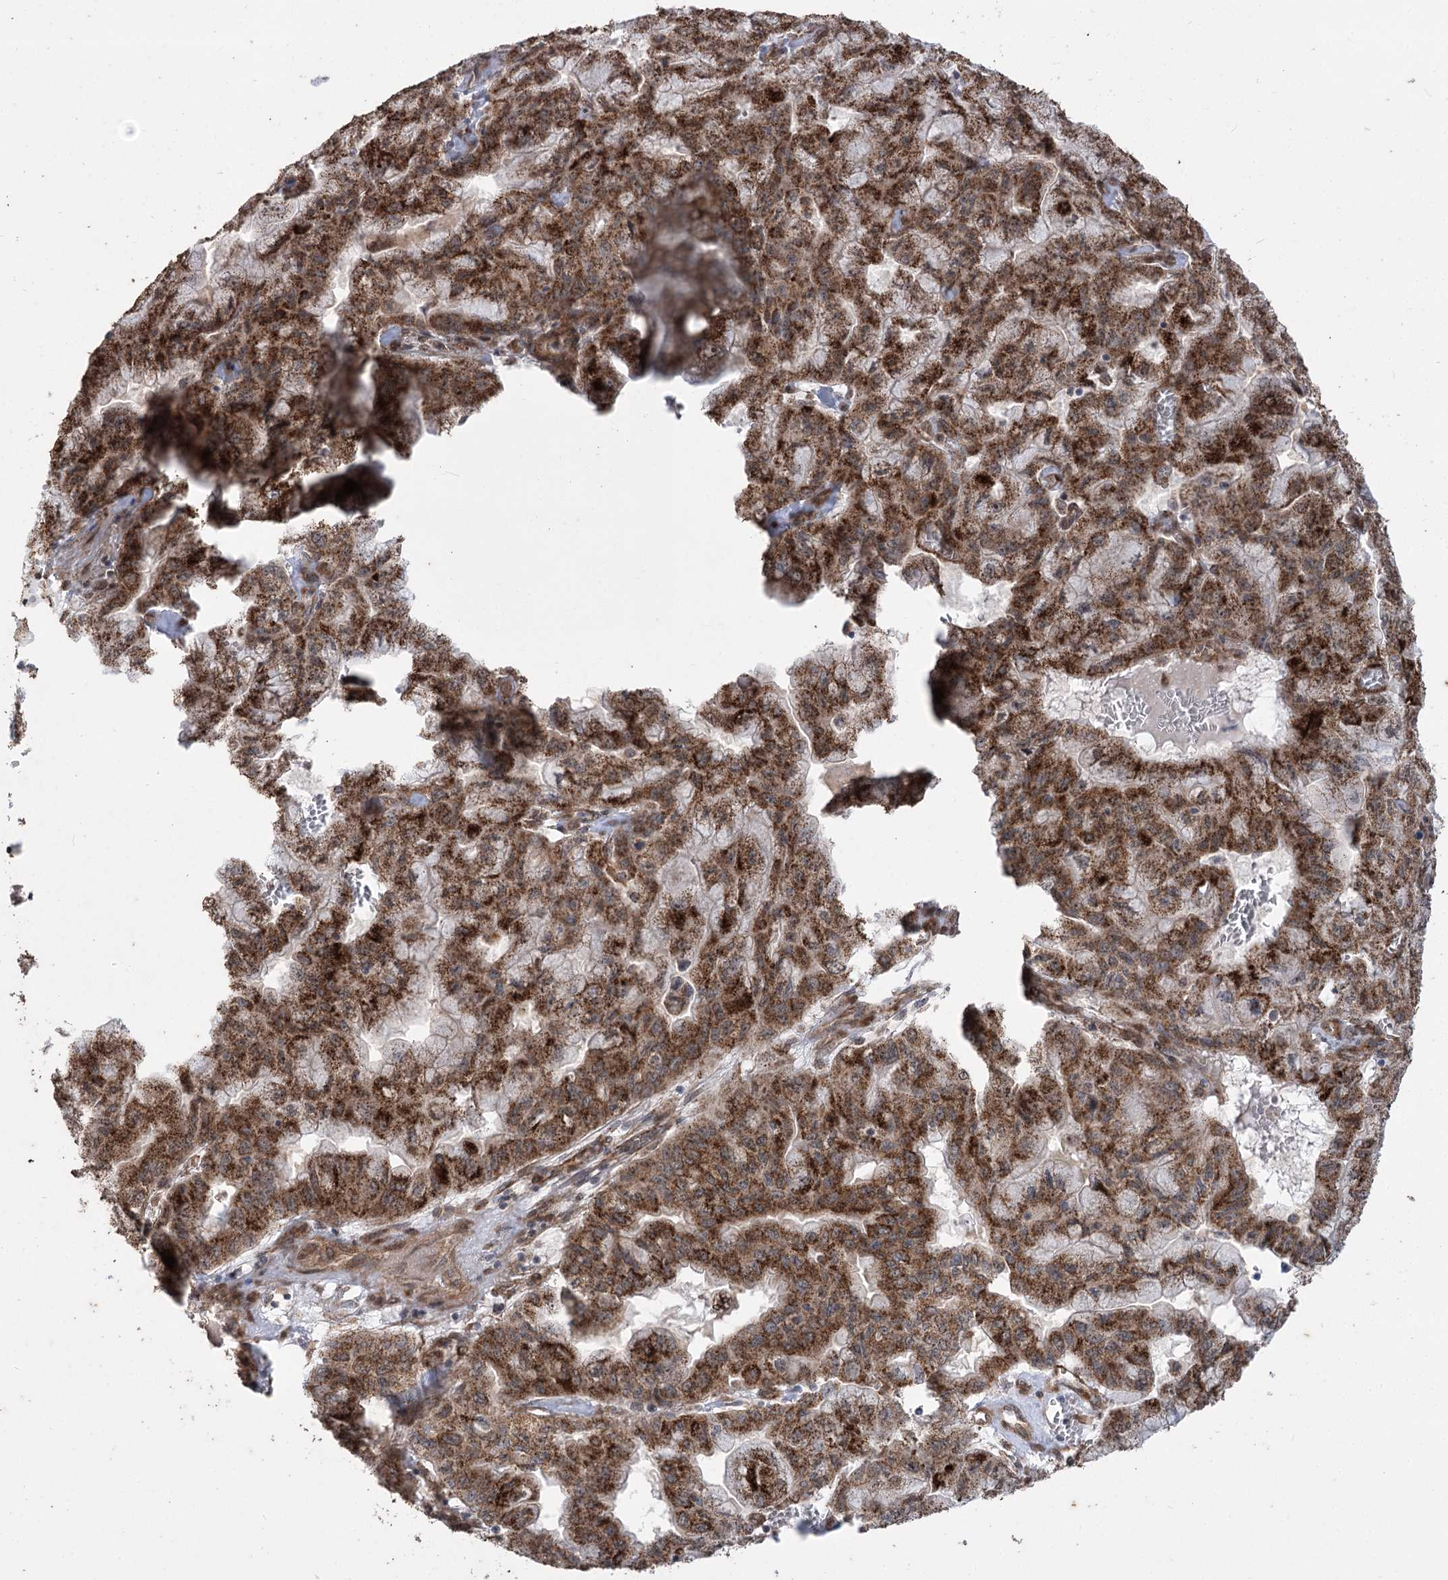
{"staining": {"intensity": "strong", "quantity": ">75%", "location": "cytoplasmic/membranous"}, "tissue": "pancreatic cancer", "cell_type": "Tumor cells", "image_type": "cancer", "snomed": [{"axis": "morphology", "description": "Adenocarcinoma, NOS"}, {"axis": "topography", "description": "Pancreas"}], "caption": "High-magnification brightfield microscopy of pancreatic cancer stained with DAB (brown) and counterstained with hematoxylin (blue). tumor cells exhibit strong cytoplasmic/membranous positivity is present in approximately>75% of cells.", "gene": "ZSCAN23", "patient": {"sex": "male", "age": 51}}